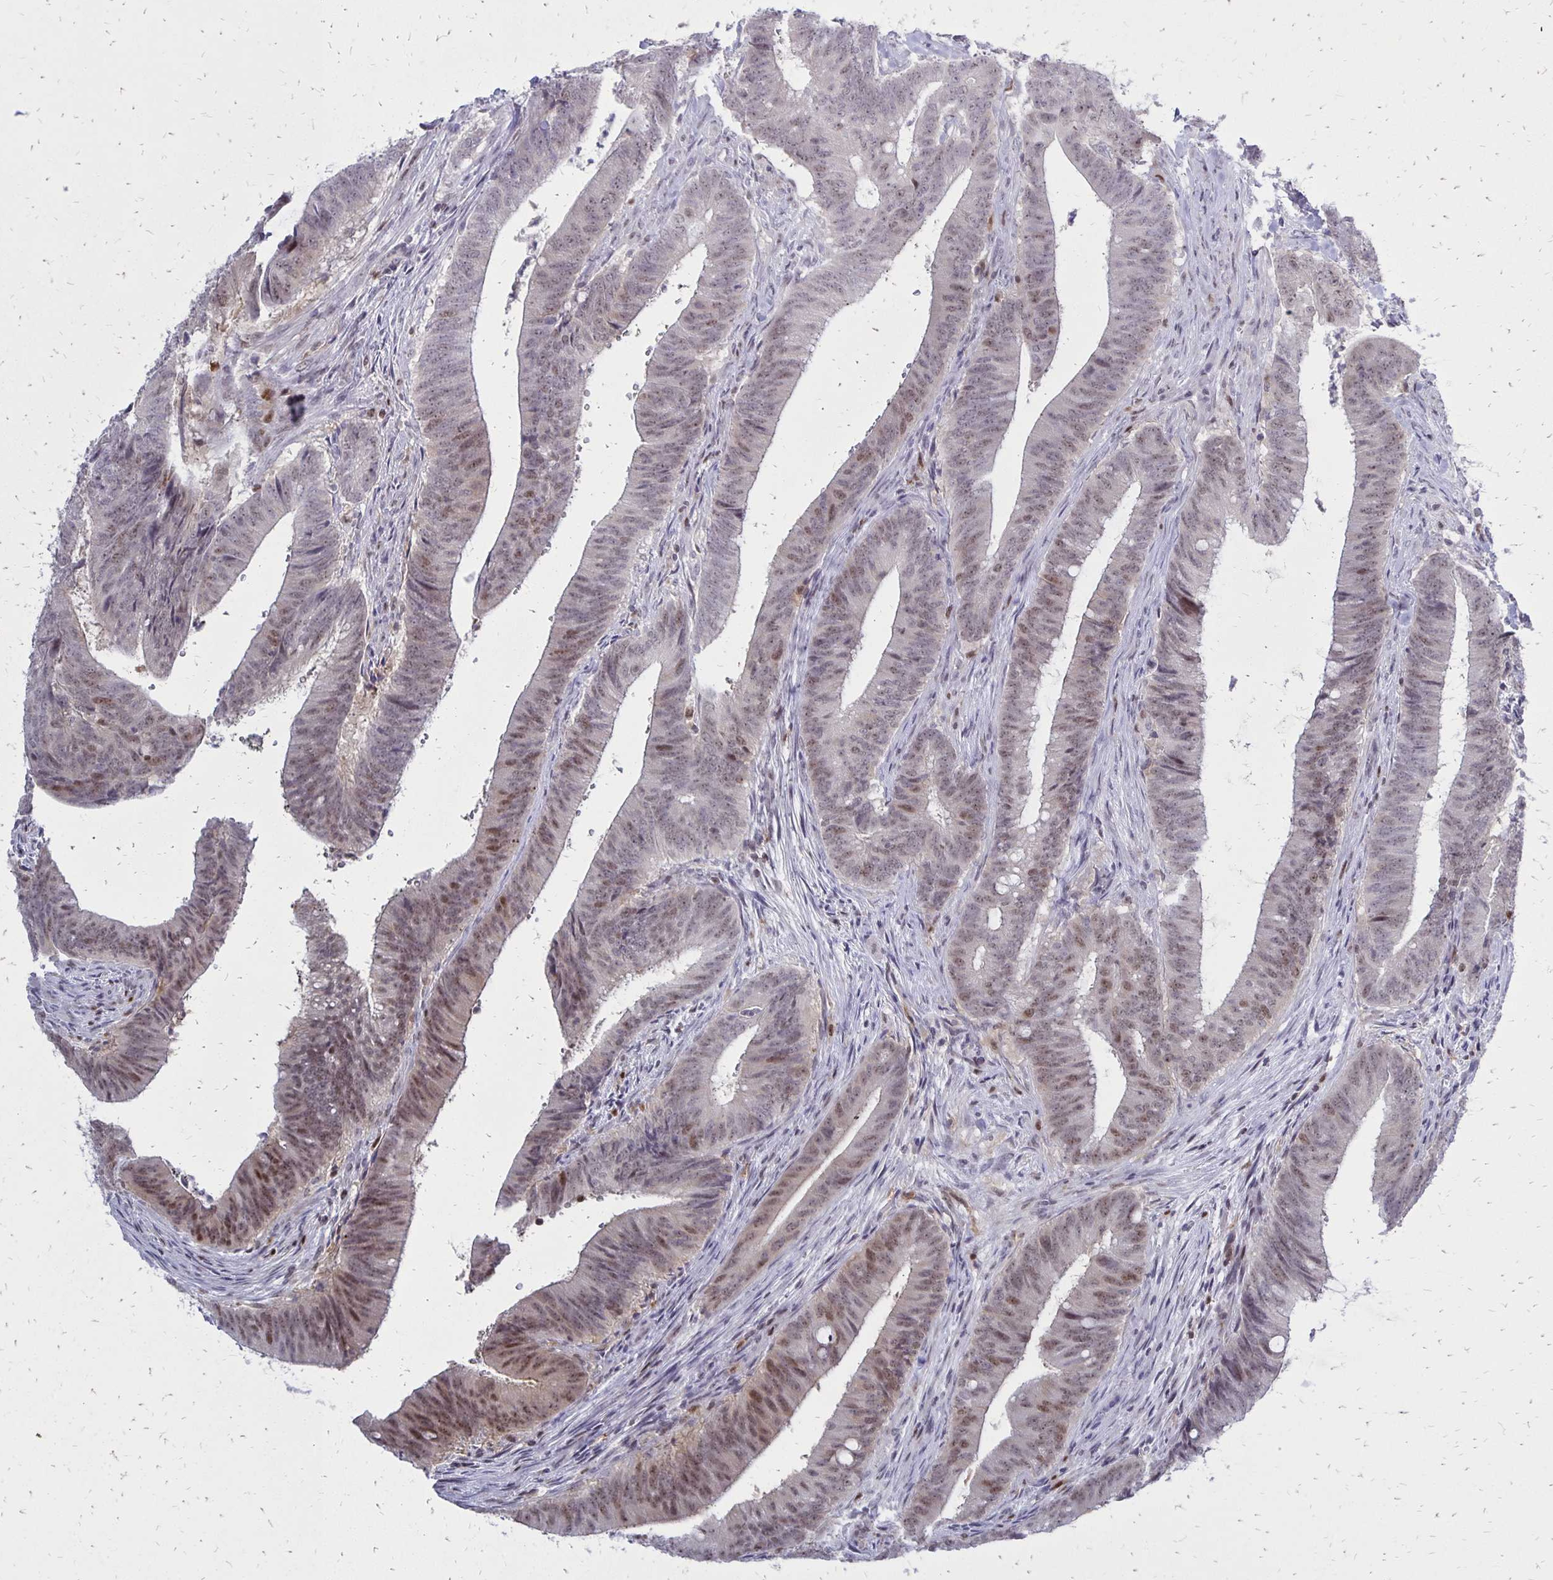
{"staining": {"intensity": "weak", "quantity": "25%-75%", "location": "nuclear"}, "tissue": "colorectal cancer", "cell_type": "Tumor cells", "image_type": "cancer", "snomed": [{"axis": "morphology", "description": "Adenocarcinoma, NOS"}, {"axis": "topography", "description": "Colon"}], "caption": "Weak nuclear expression for a protein is appreciated in approximately 25%-75% of tumor cells of colorectal adenocarcinoma using IHC.", "gene": "DCK", "patient": {"sex": "female", "age": 43}}